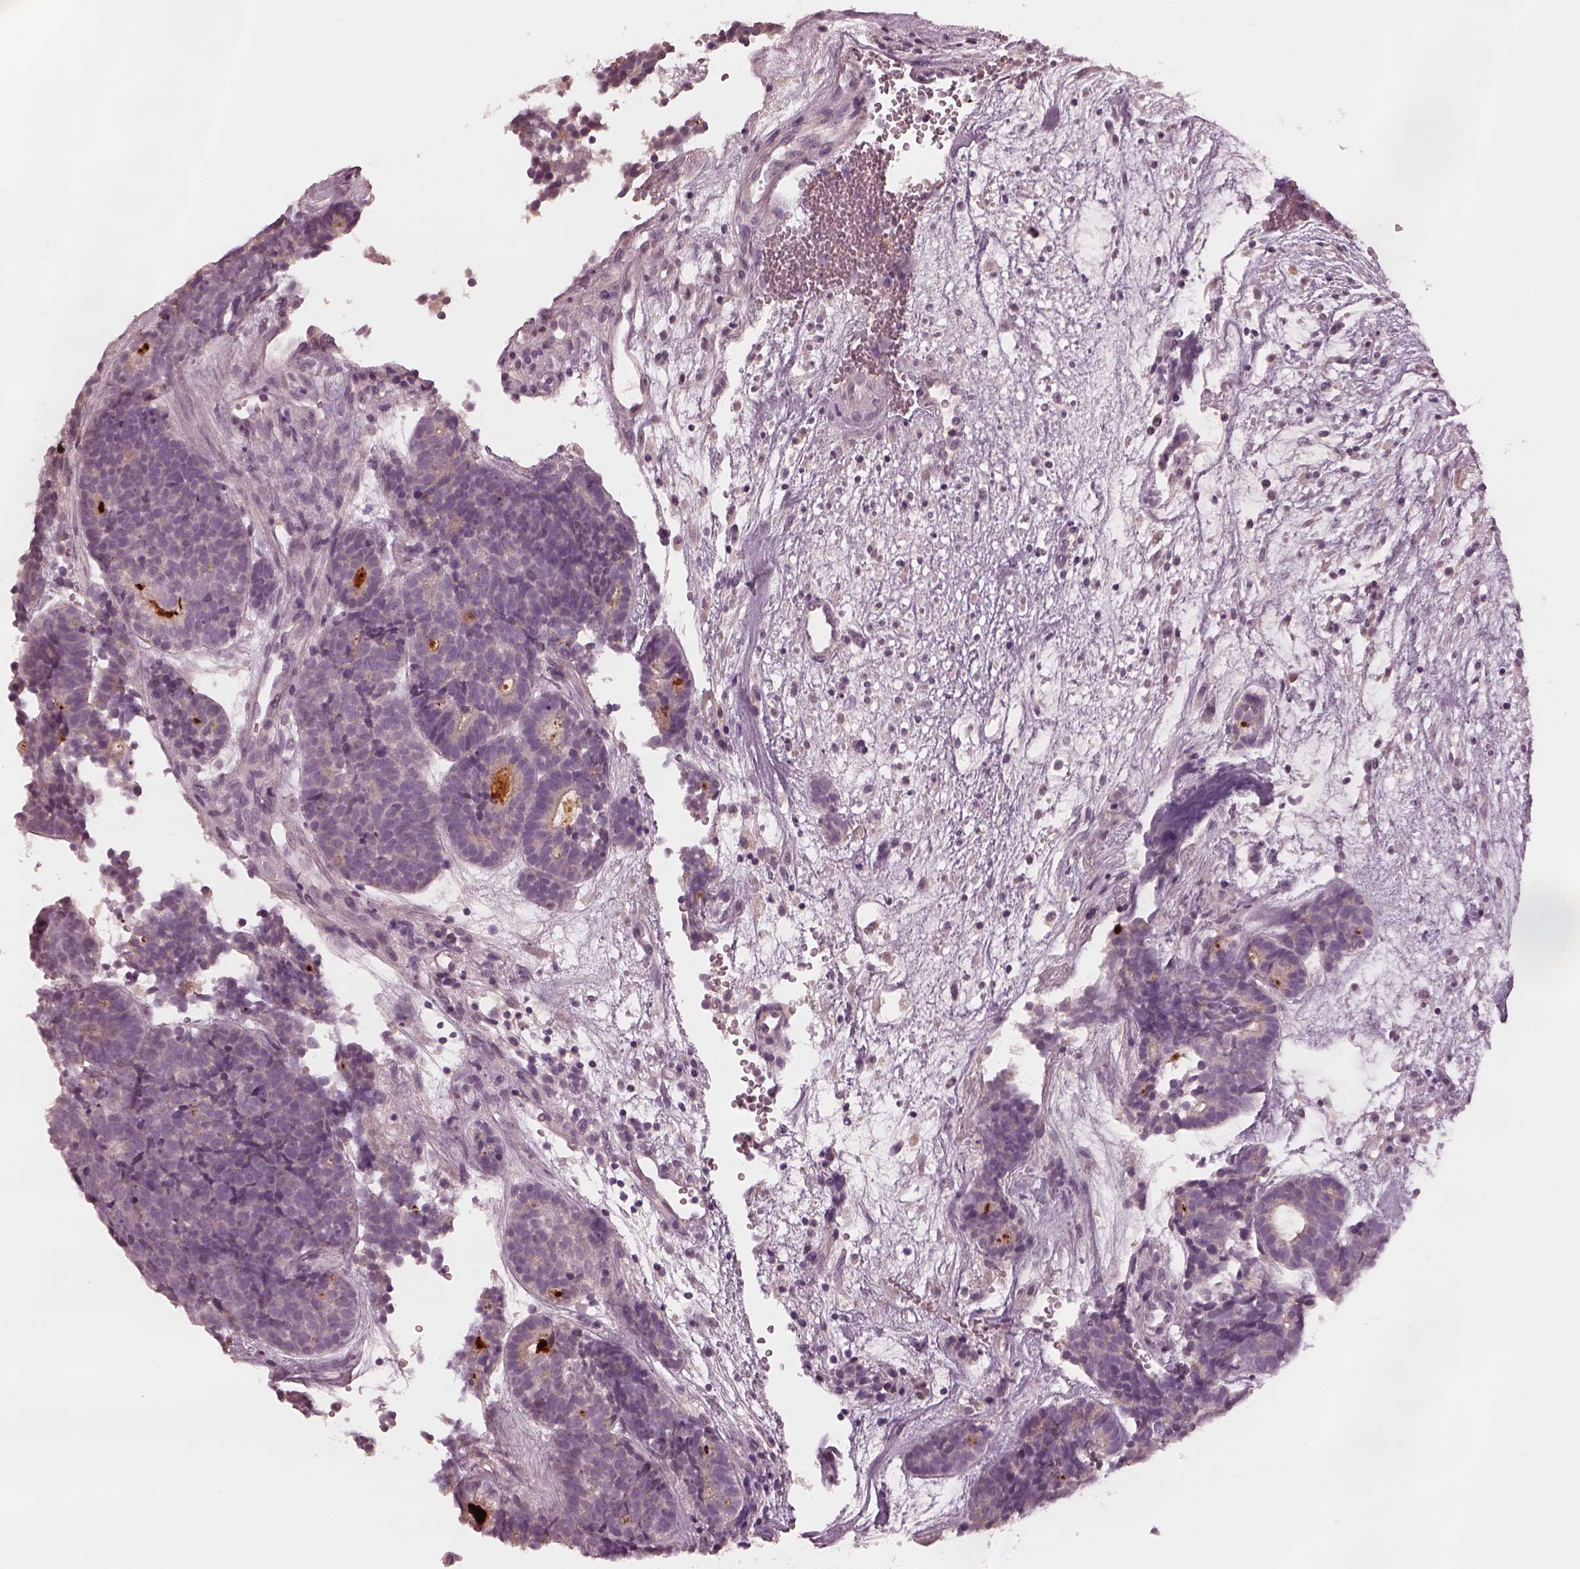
{"staining": {"intensity": "negative", "quantity": "none", "location": "none"}, "tissue": "head and neck cancer", "cell_type": "Tumor cells", "image_type": "cancer", "snomed": [{"axis": "morphology", "description": "Adenocarcinoma, NOS"}, {"axis": "topography", "description": "Head-Neck"}], "caption": "Tumor cells are negative for brown protein staining in adenocarcinoma (head and neck). The staining was performed using DAB (3,3'-diaminobenzidine) to visualize the protein expression in brown, while the nuclei were stained in blue with hematoxylin (Magnification: 20x).", "gene": "MIA", "patient": {"sex": "female", "age": 81}}